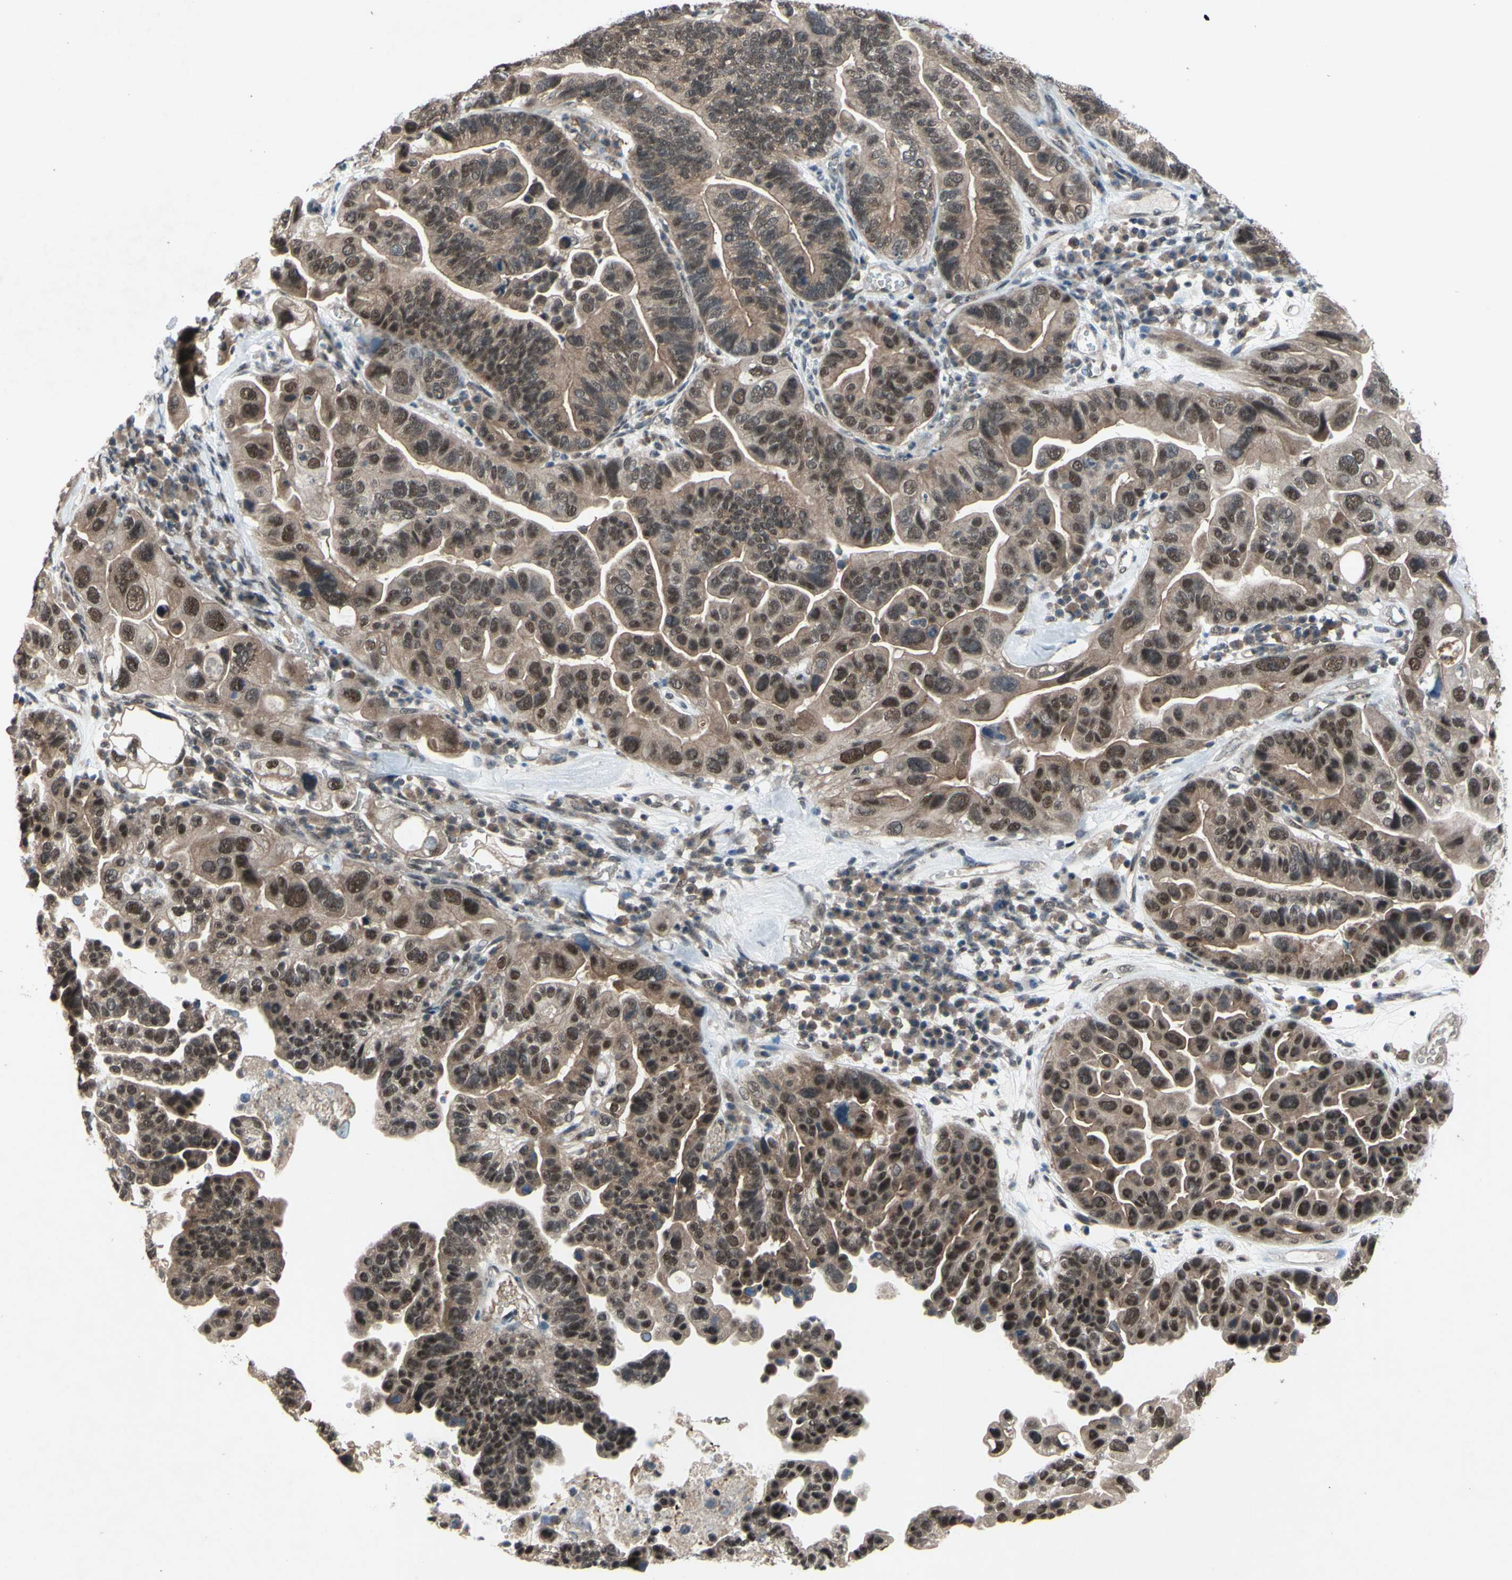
{"staining": {"intensity": "weak", "quantity": ">75%", "location": "cytoplasmic/membranous,nuclear"}, "tissue": "ovarian cancer", "cell_type": "Tumor cells", "image_type": "cancer", "snomed": [{"axis": "morphology", "description": "Cystadenocarcinoma, serous, NOS"}, {"axis": "topography", "description": "Ovary"}], "caption": "Brown immunohistochemical staining in ovarian serous cystadenocarcinoma reveals weak cytoplasmic/membranous and nuclear positivity in approximately >75% of tumor cells. (Stains: DAB in brown, nuclei in blue, Microscopy: brightfield microscopy at high magnification).", "gene": "TRDMT1", "patient": {"sex": "female", "age": 56}}